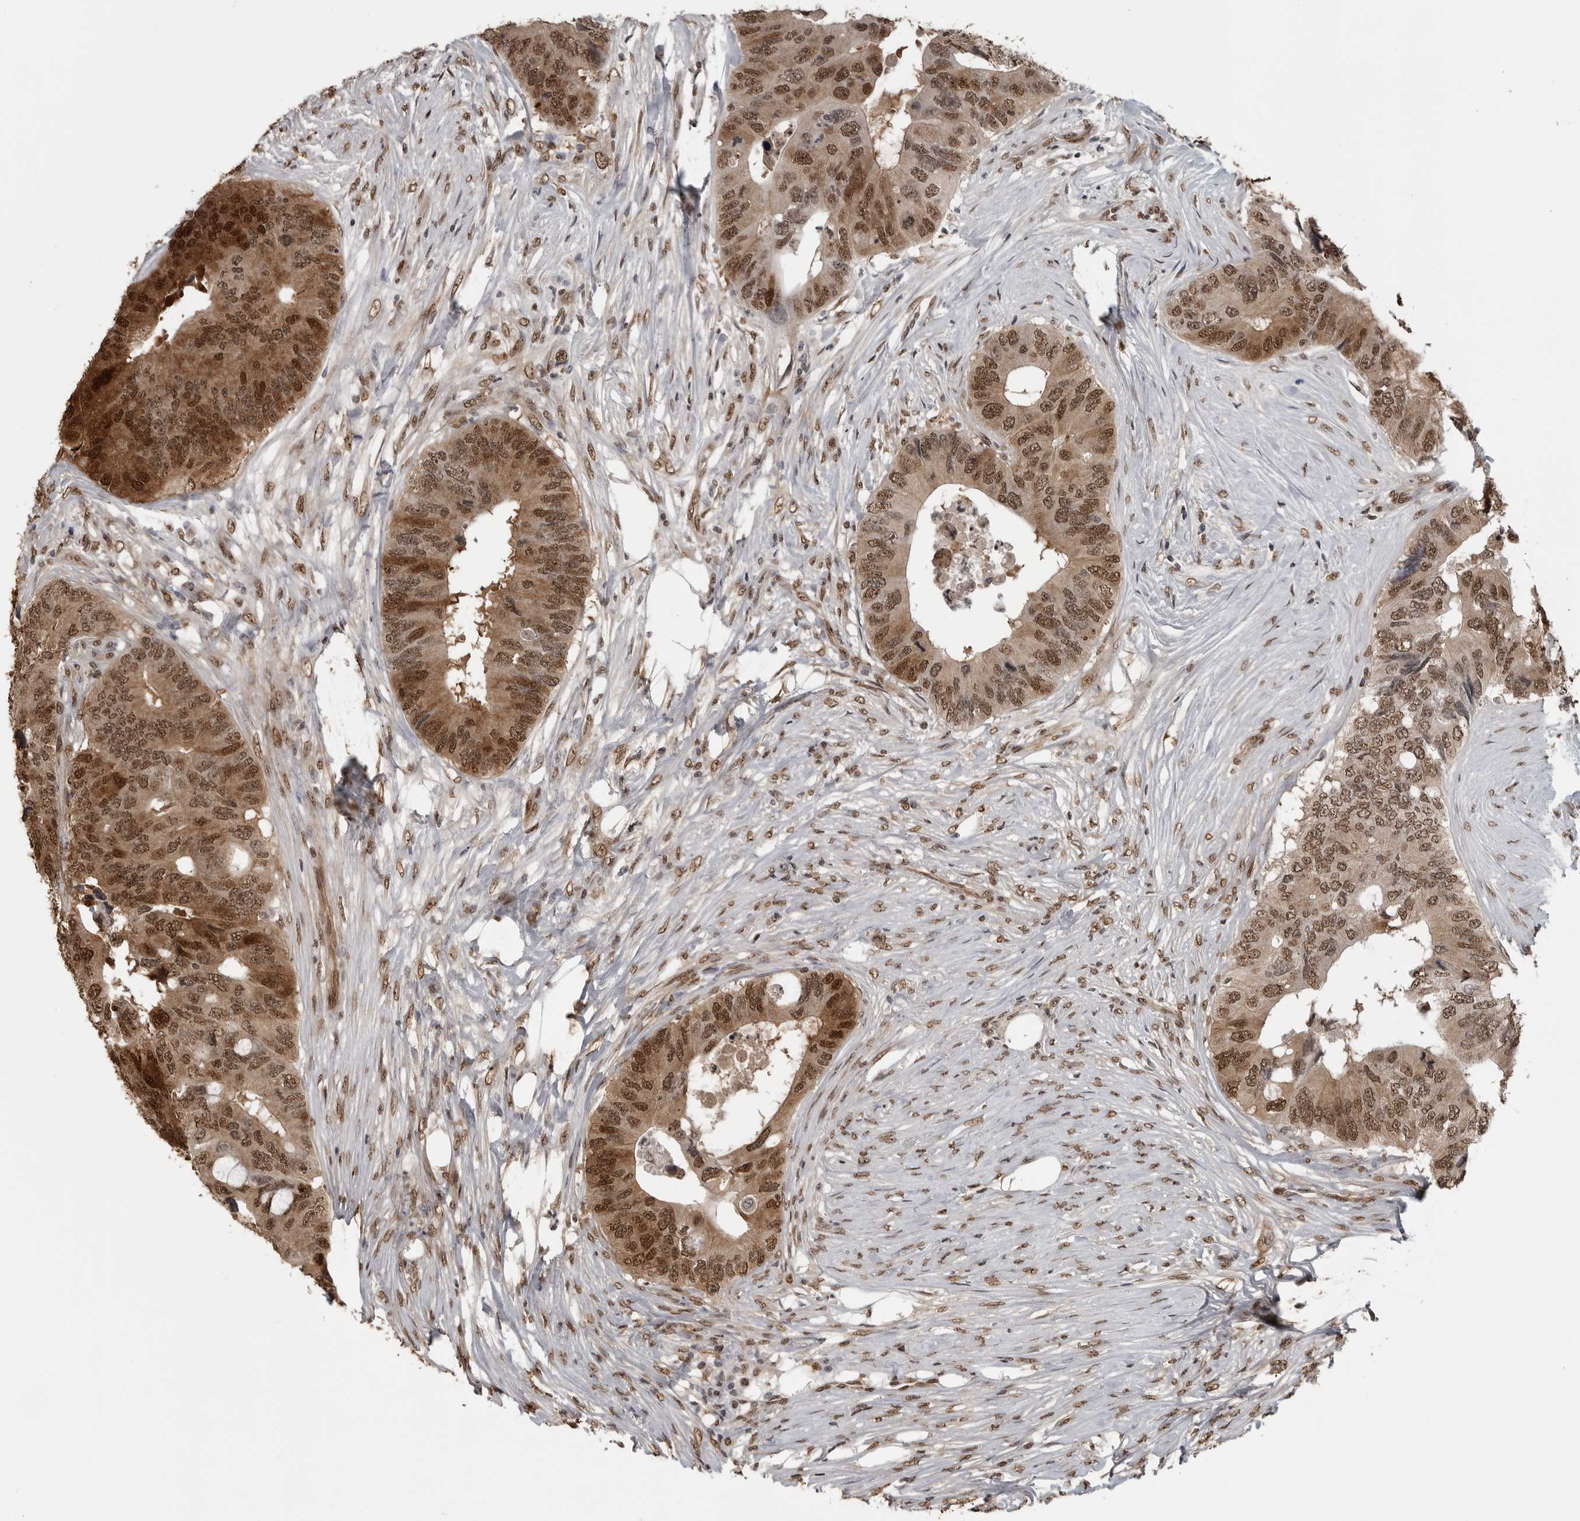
{"staining": {"intensity": "moderate", "quantity": ">75%", "location": "cytoplasmic/membranous,nuclear"}, "tissue": "colorectal cancer", "cell_type": "Tumor cells", "image_type": "cancer", "snomed": [{"axis": "morphology", "description": "Adenocarcinoma, NOS"}, {"axis": "topography", "description": "Colon"}], "caption": "Approximately >75% of tumor cells in human adenocarcinoma (colorectal) reveal moderate cytoplasmic/membranous and nuclear protein expression as visualized by brown immunohistochemical staining.", "gene": "SMAD2", "patient": {"sex": "male", "age": 71}}